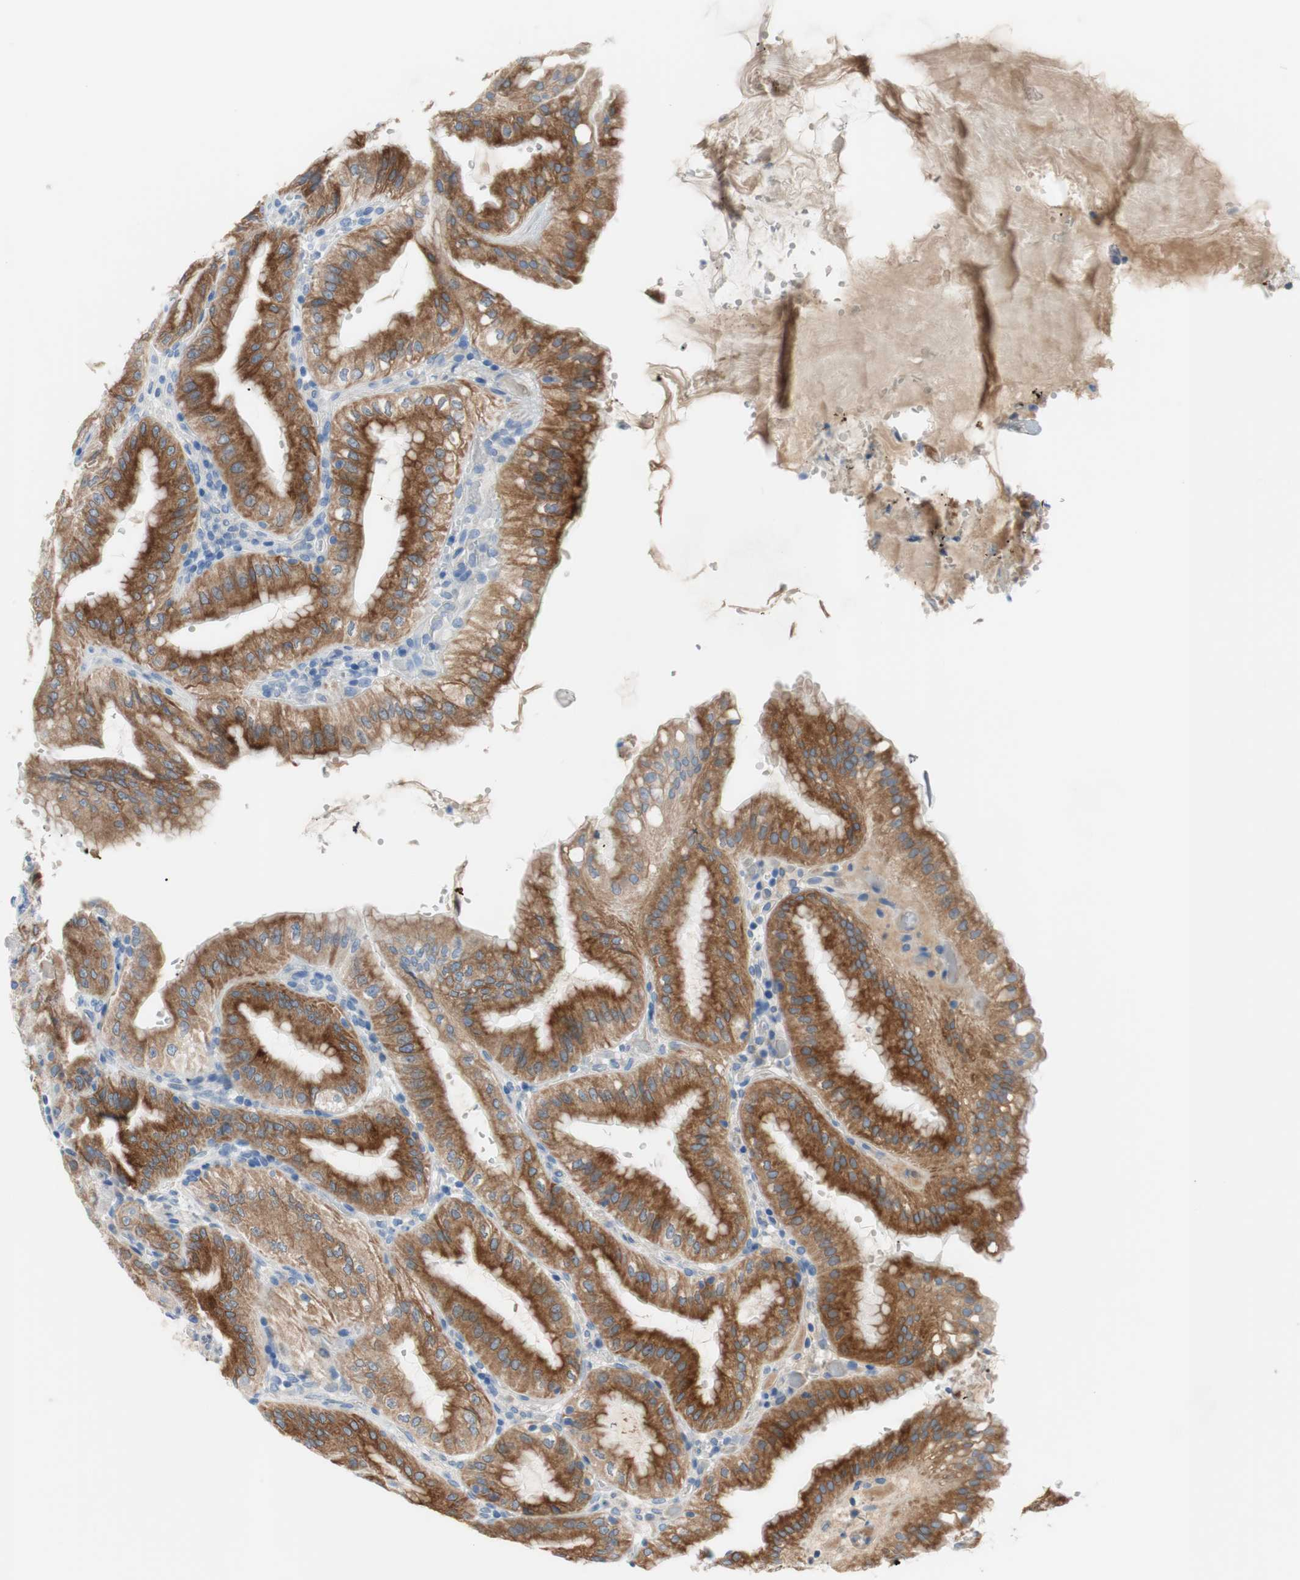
{"staining": {"intensity": "strong", "quantity": "25%-75%", "location": "cytoplasmic/membranous"}, "tissue": "stomach", "cell_type": "Glandular cells", "image_type": "normal", "snomed": [{"axis": "morphology", "description": "Normal tissue, NOS"}, {"axis": "topography", "description": "Stomach, lower"}], "caption": "DAB immunohistochemical staining of normal human stomach shows strong cytoplasmic/membranous protein positivity in about 25%-75% of glandular cells.", "gene": "FDFT1", "patient": {"sex": "male", "age": 71}}